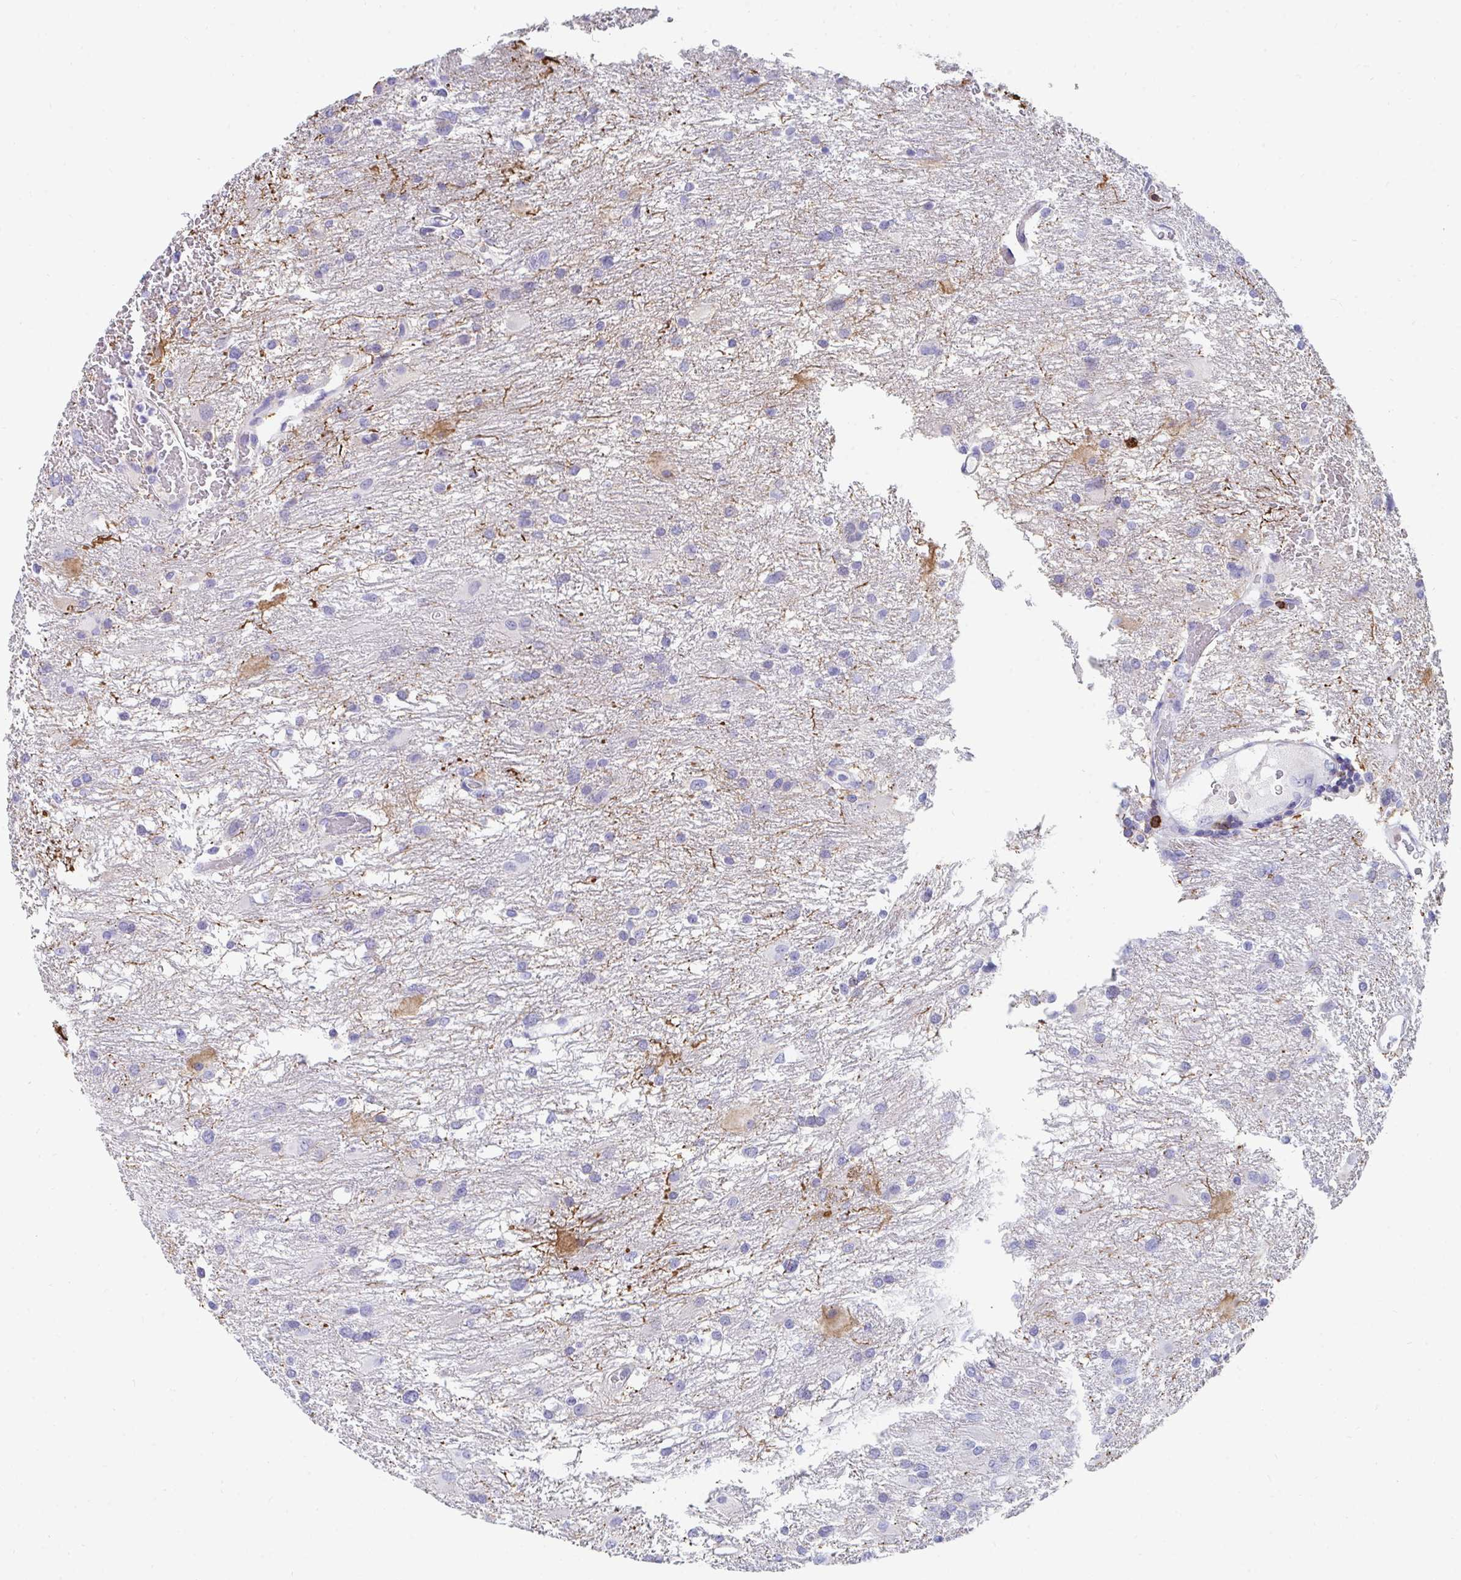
{"staining": {"intensity": "negative", "quantity": "none", "location": "none"}, "tissue": "glioma", "cell_type": "Tumor cells", "image_type": "cancer", "snomed": [{"axis": "morphology", "description": "Glioma, malignant, High grade"}, {"axis": "topography", "description": "Brain"}], "caption": "IHC histopathology image of neoplastic tissue: human malignant high-grade glioma stained with DAB exhibits no significant protein positivity in tumor cells.", "gene": "CD7", "patient": {"sex": "male", "age": 53}}